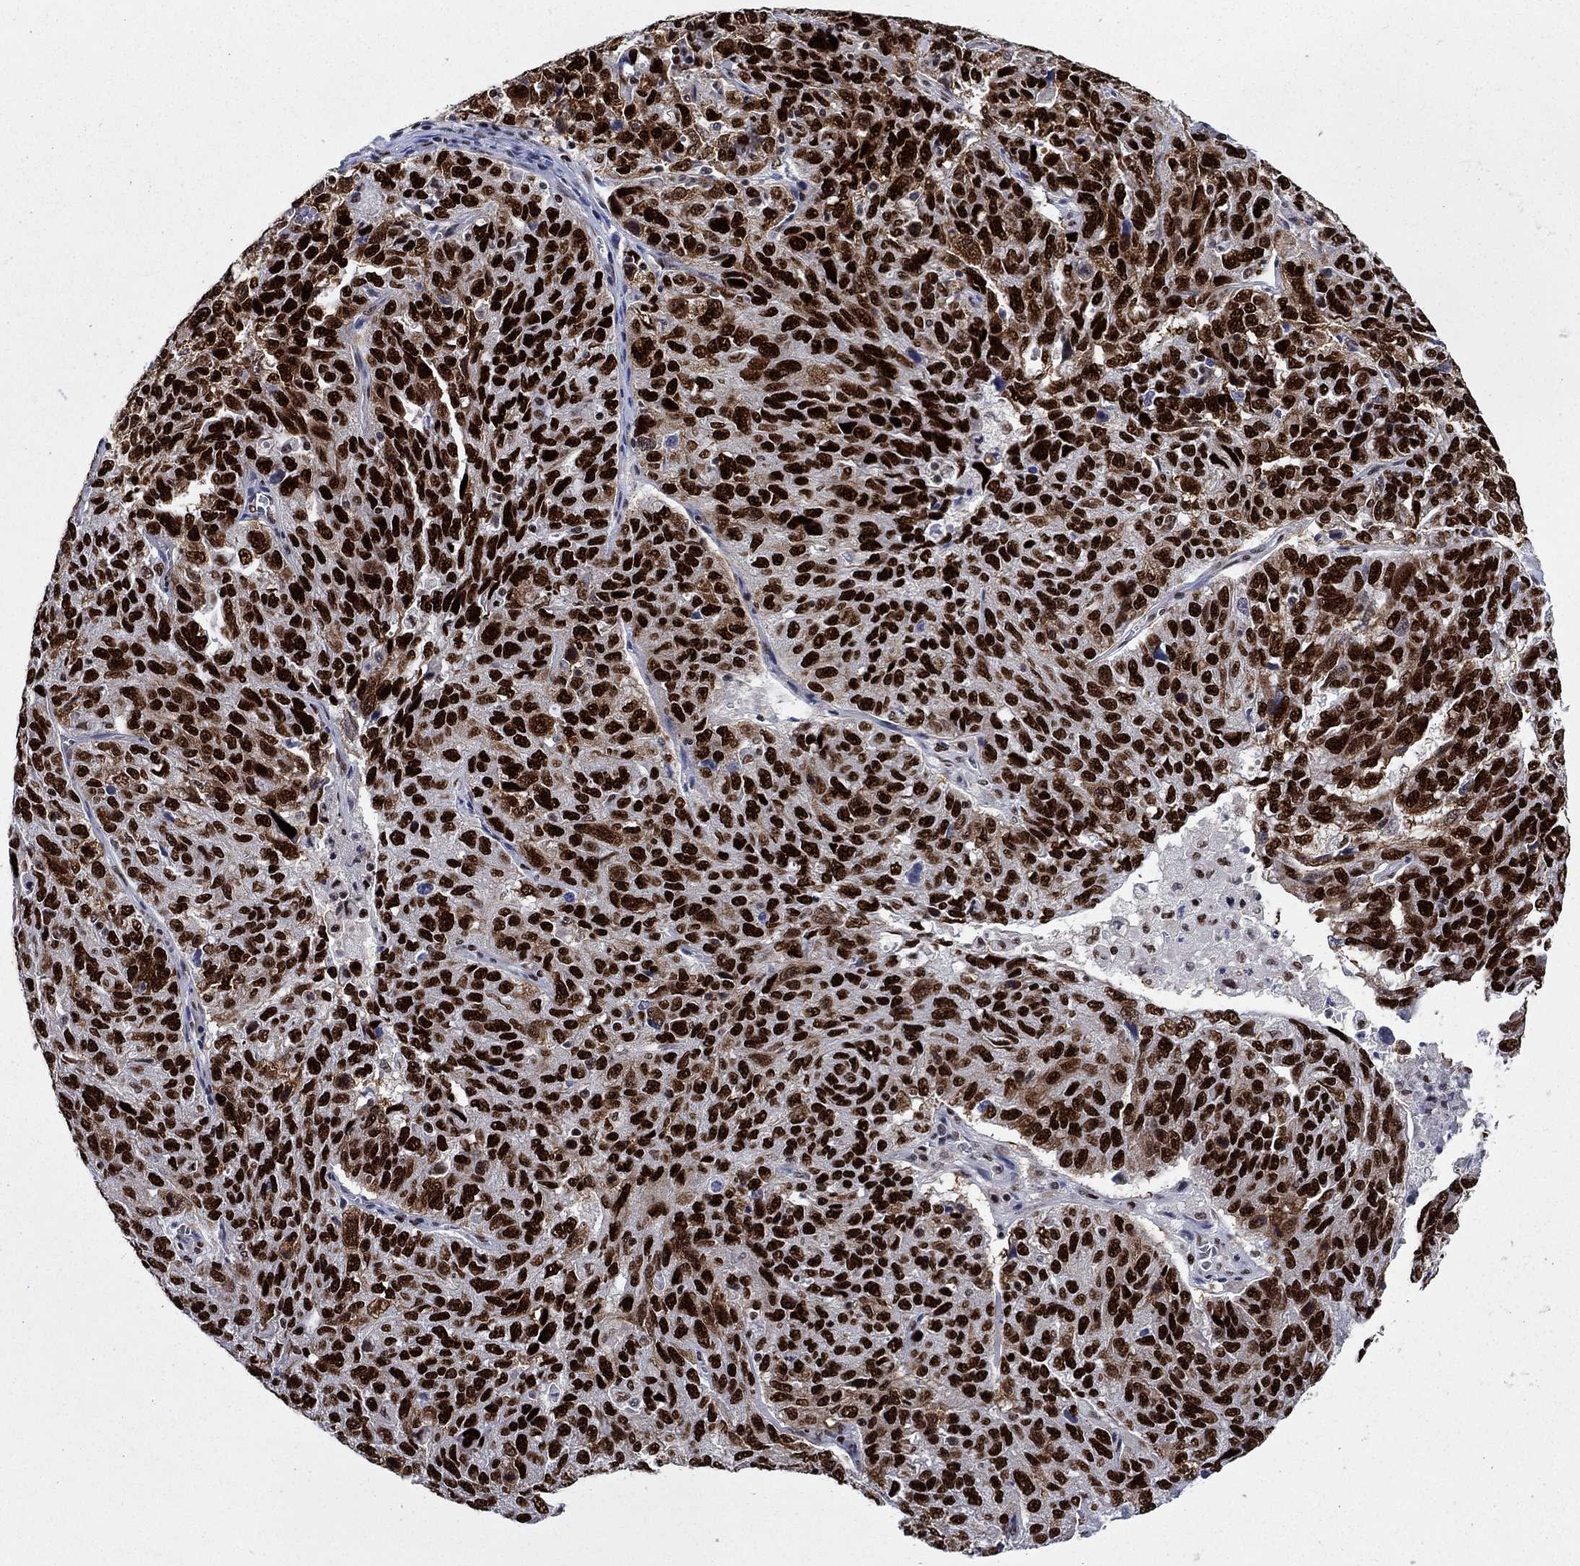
{"staining": {"intensity": "strong", "quantity": ">75%", "location": "nuclear"}, "tissue": "ovarian cancer", "cell_type": "Tumor cells", "image_type": "cancer", "snomed": [{"axis": "morphology", "description": "Cystadenocarcinoma, serous, NOS"}, {"axis": "topography", "description": "Ovary"}], "caption": "Immunohistochemical staining of serous cystadenocarcinoma (ovarian) reveals high levels of strong nuclear expression in about >75% of tumor cells.", "gene": "RPRD1B", "patient": {"sex": "female", "age": 71}}